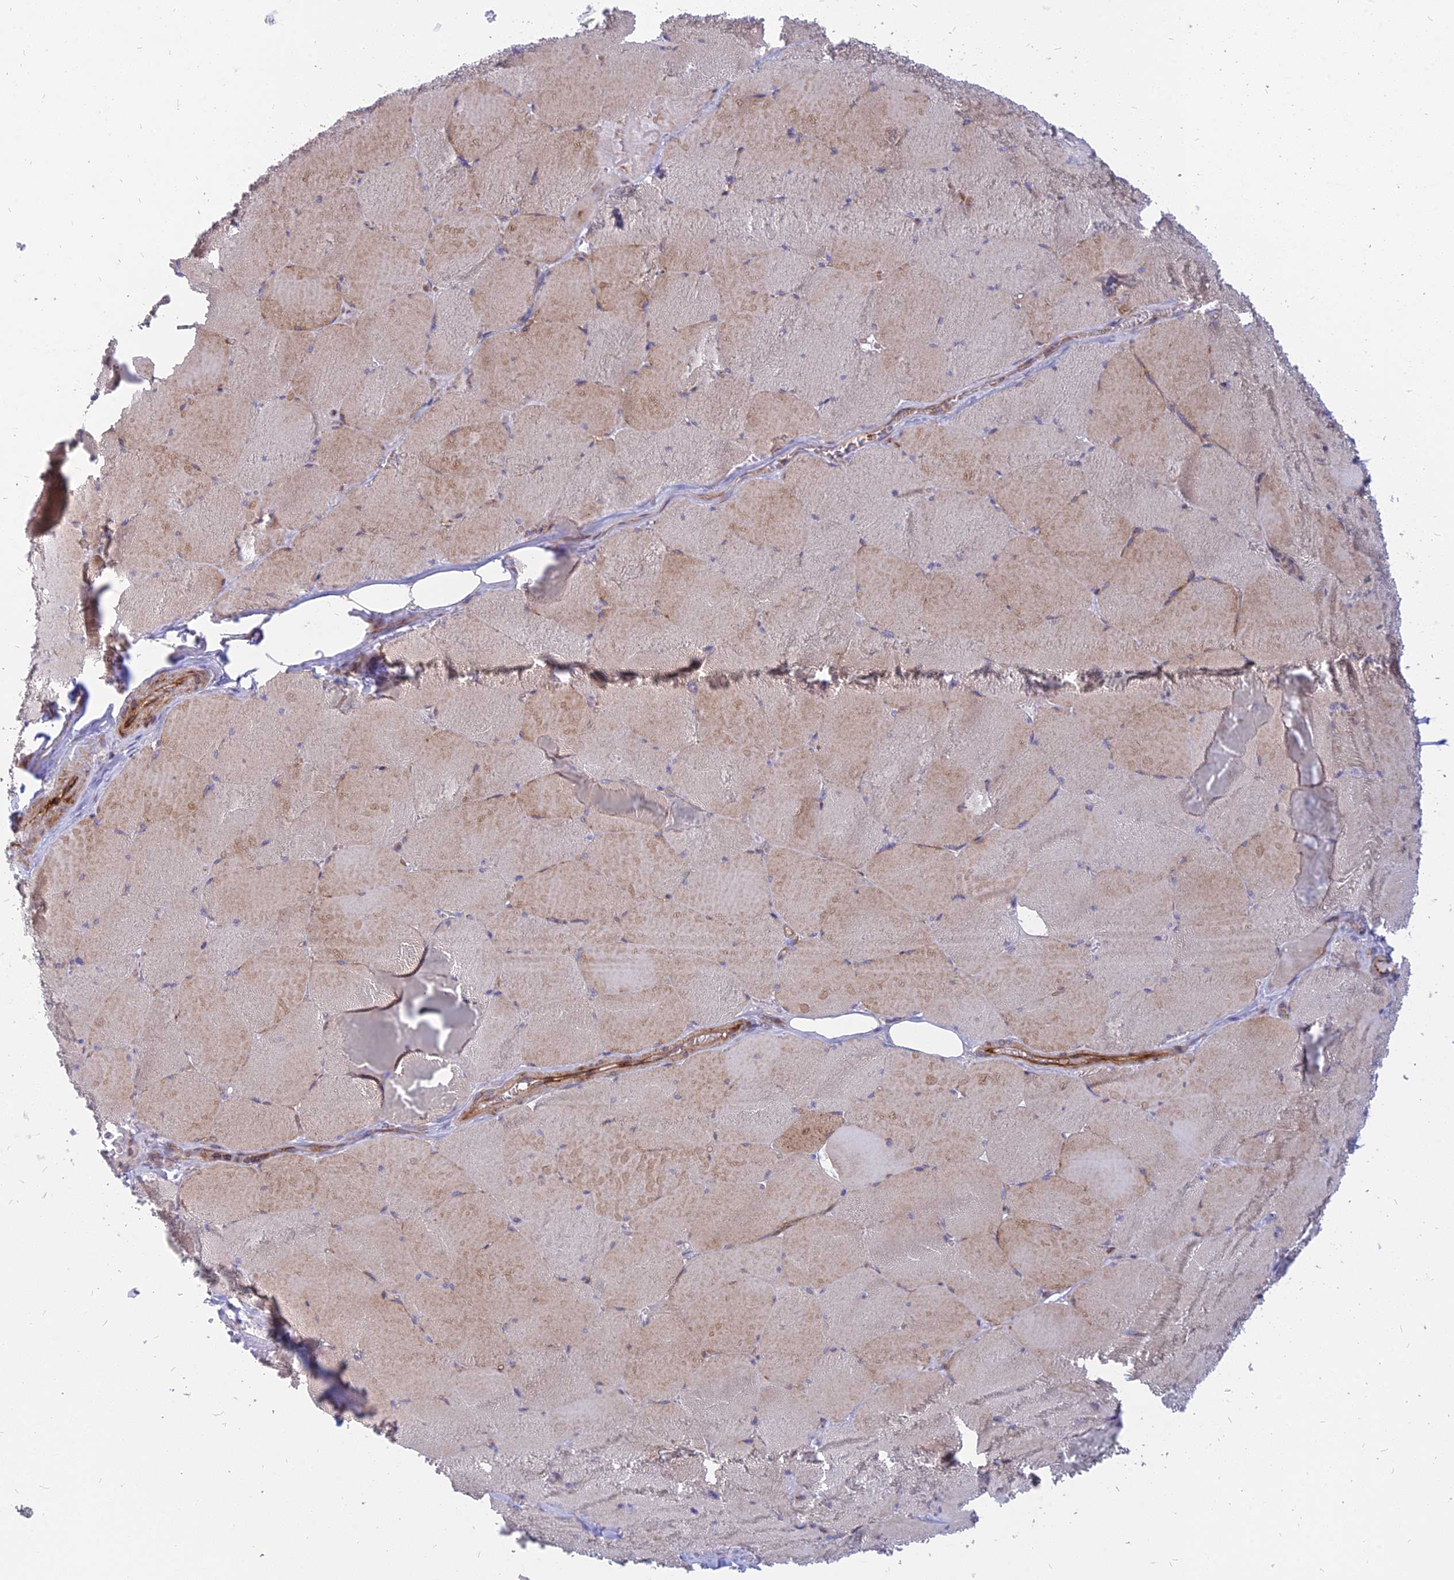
{"staining": {"intensity": "weak", "quantity": "25%-75%", "location": "cytoplasmic/membranous"}, "tissue": "skeletal muscle", "cell_type": "Myocytes", "image_type": "normal", "snomed": [{"axis": "morphology", "description": "Normal tissue, NOS"}, {"axis": "topography", "description": "Skeletal muscle"}, {"axis": "topography", "description": "Head-Neck"}], "caption": "Skeletal muscle stained with a protein marker exhibits weak staining in myocytes.", "gene": "PHKA2", "patient": {"sex": "male", "age": 66}}